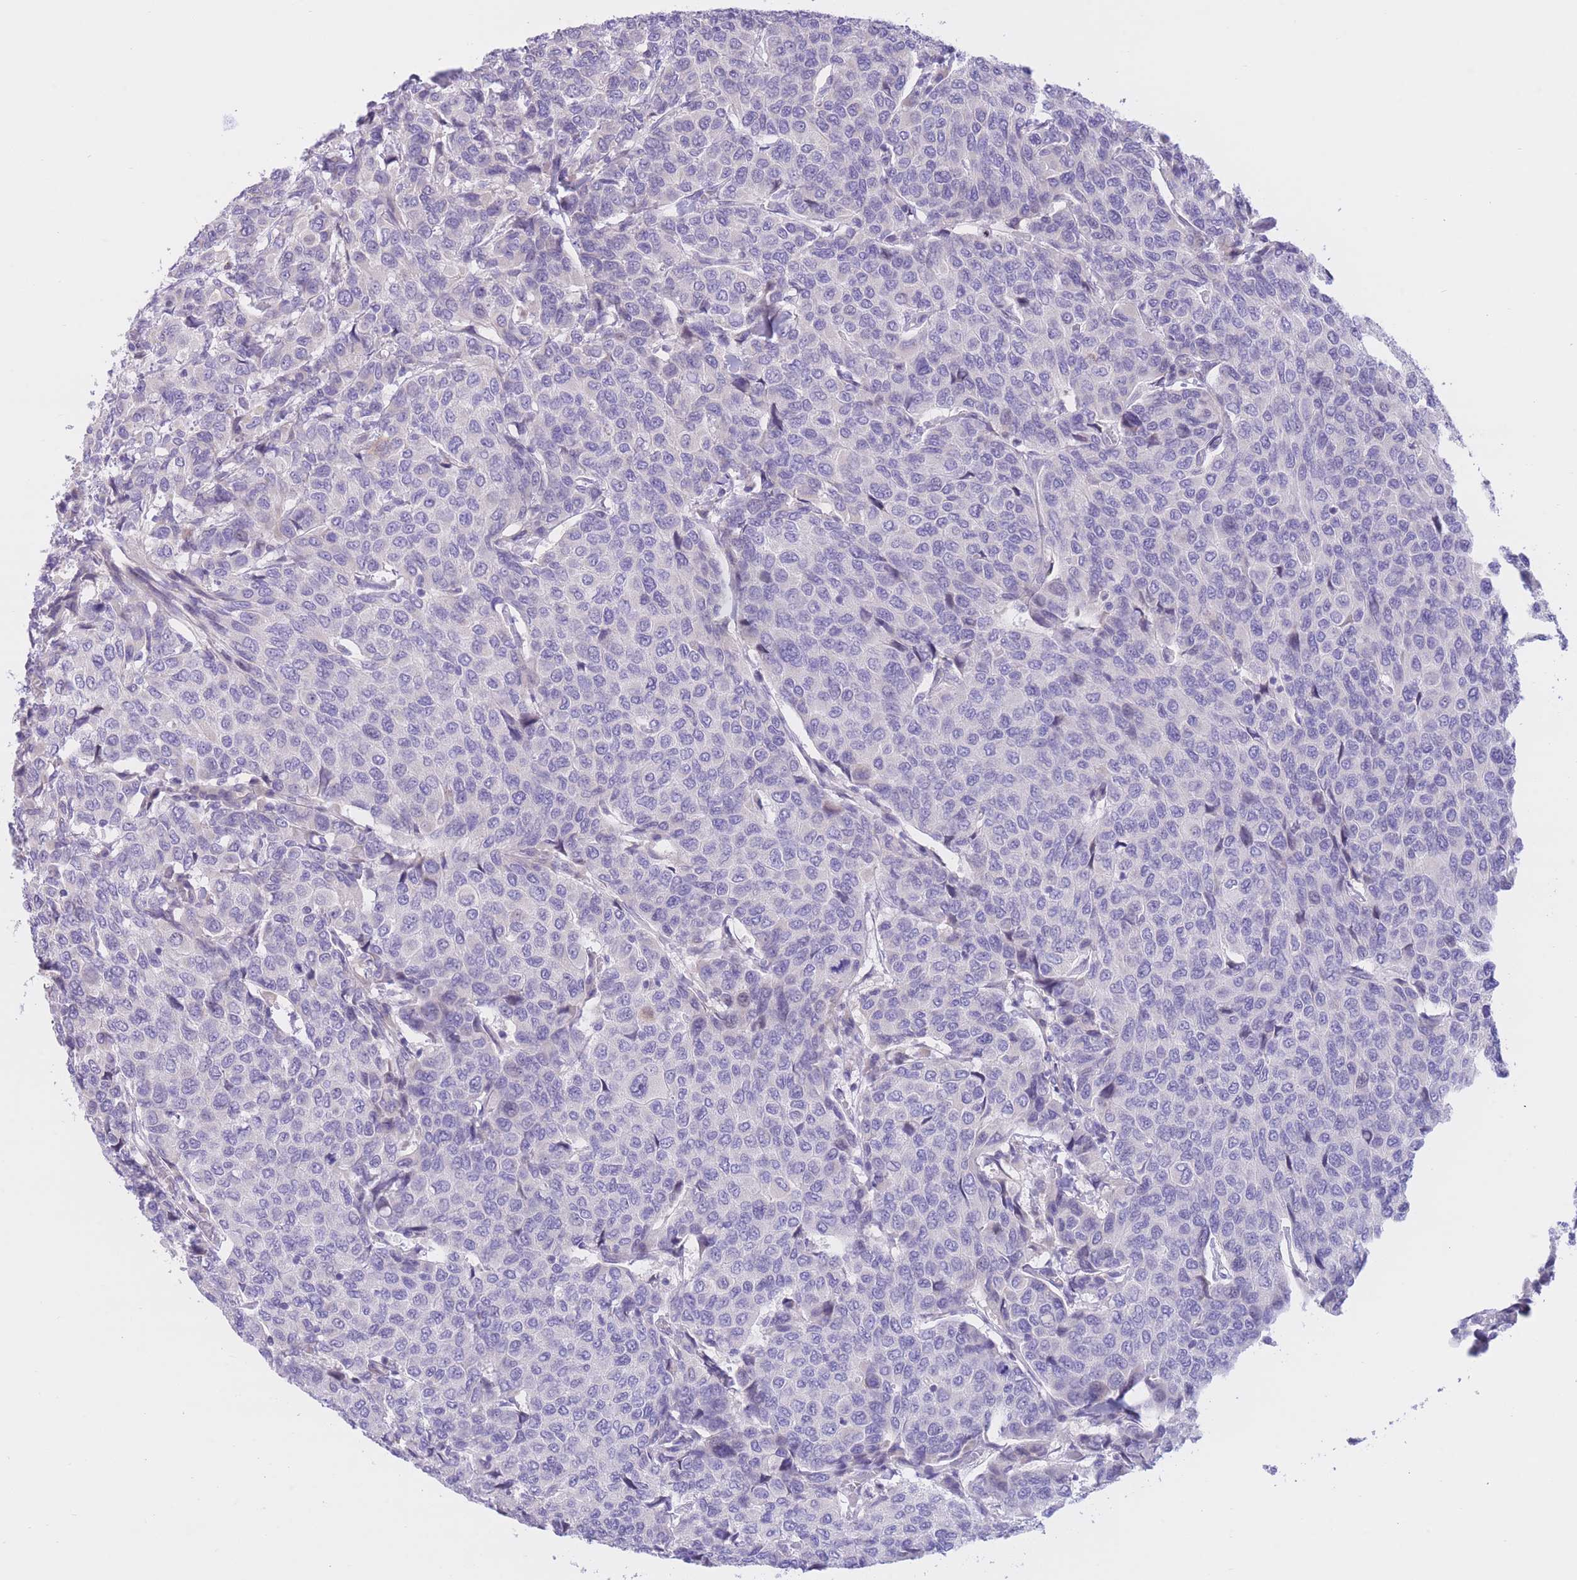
{"staining": {"intensity": "negative", "quantity": "none", "location": "none"}, "tissue": "breast cancer", "cell_type": "Tumor cells", "image_type": "cancer", "snomed": [{"axis": "morphology", "description": "Duct carcinoma"}, {"axis": "topography", "description": "Breast"}], "caption": "Immunohistochemistry histopathology image of human breast cancer stained for a protein (brown), which shows no positivity in tumor cells. The staining is performed using DAB brown chromogen with nuclei counter-stained in using hematoxylin.", "gene": "RPL39L", "patient": {"sex": "female", "age": 55}}